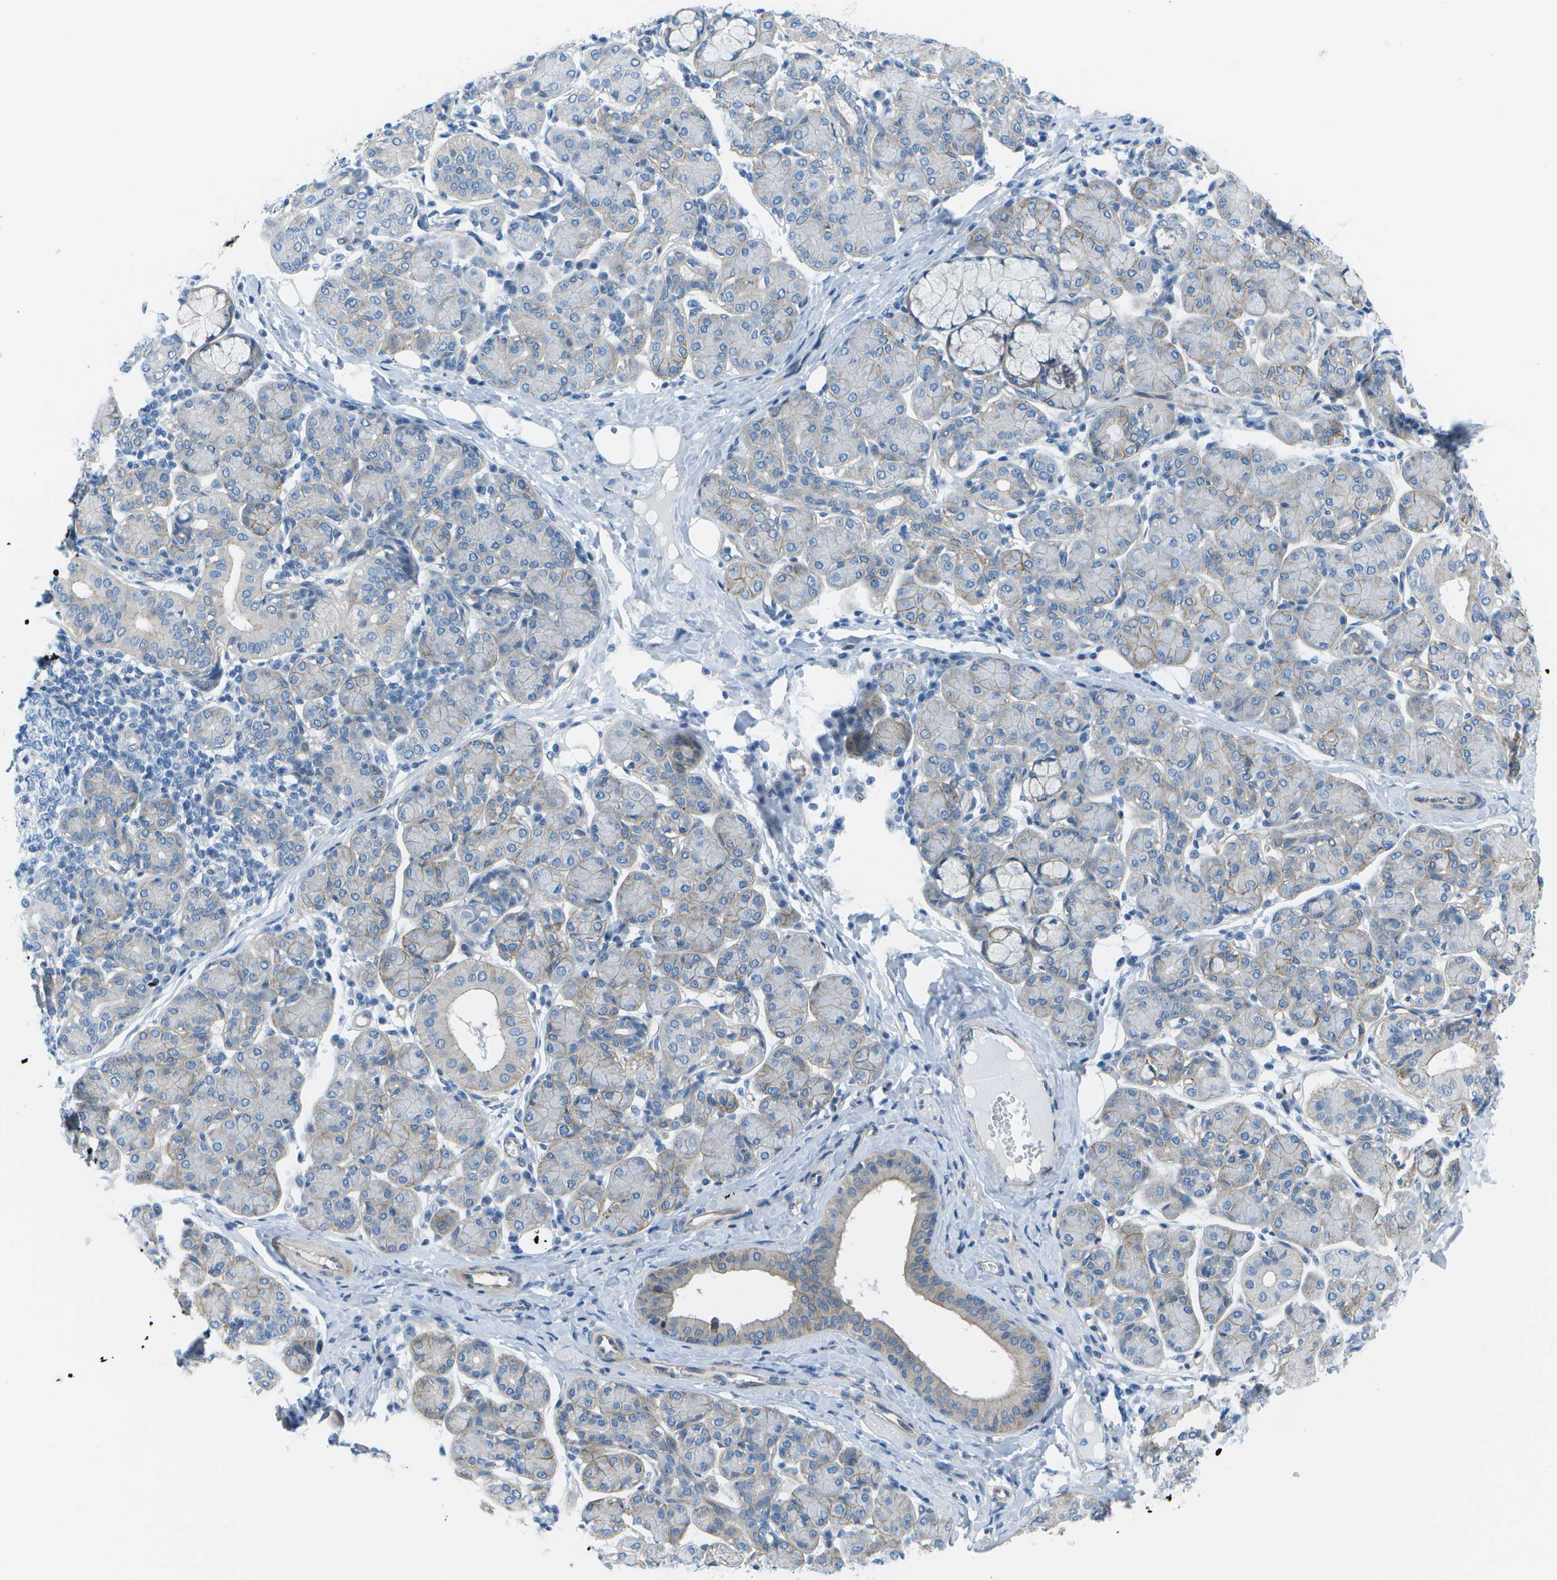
{"staining": {"intensity": "moderate", "quantity": "25%-75%", "location": "cytoplasmic/membranous"}, "tissue": "salivary gland", "cell_type": "Glandular cells", "image_type": "normal", "snomed": [{"axis": "morphology", "description": "Normal tissue, NOS"}, {"axis": "morphology", "description": "Inflammation, NOS"}, {"axis": "topography", "description": "Lymph node"}, {"axis": "topography", "description": "Salivary gland"}], "caption": "Immunohistochemistry (DAB (3,3'-diaminobenzidine)) staining of unremarkable human salivary gland reveals moderate cytoplasmic/membranous protein staining in about 25%-75% of glandular cells. (DAB (3,3'-diaminobenzidine) IHC with brightfield microscopy, high magnification).", "gene": "SORBS3", "patient": {"sex": "male", "age": 3}}